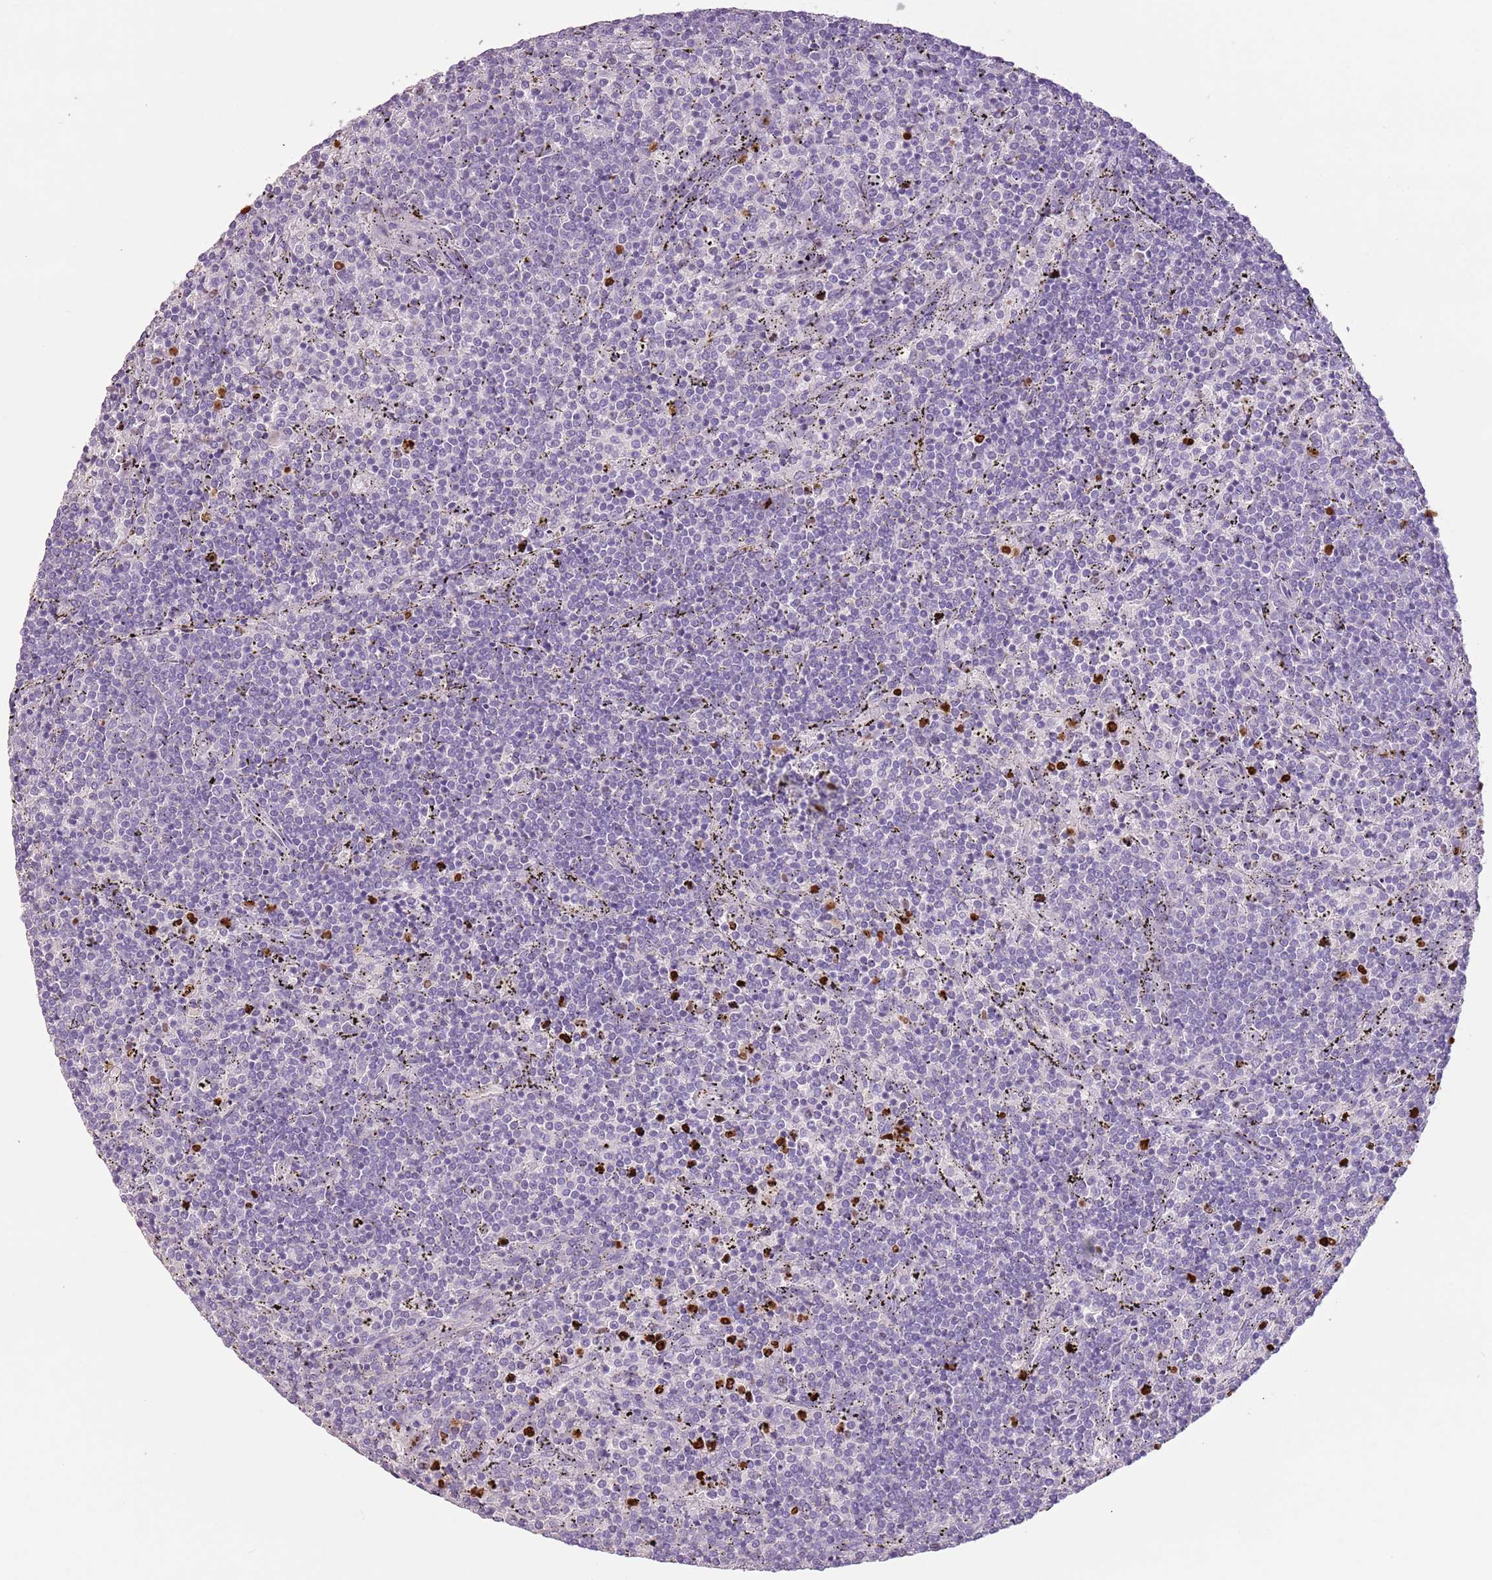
{"staining": {"intensity": "negative", "quantity": "none", "location": "none"}, "tissue": "lymphoma", "cell_type": "Tumor cells", "image_type": "cancer", "snomed": [{"axis": "morphology", "description": "Malignant lymphoma, non-Hodgkin's type, Low grade"}, {"axis": "topography", "description": "Spleen"}], "caption": "Immunohistochemistry micrograph of neoplastic tissue: human lymphoma stained with DAB reveals no significant protein positivity in tumor cells.", "gene": "CELF6", "patient": {"sex": "female", "age": 50}}